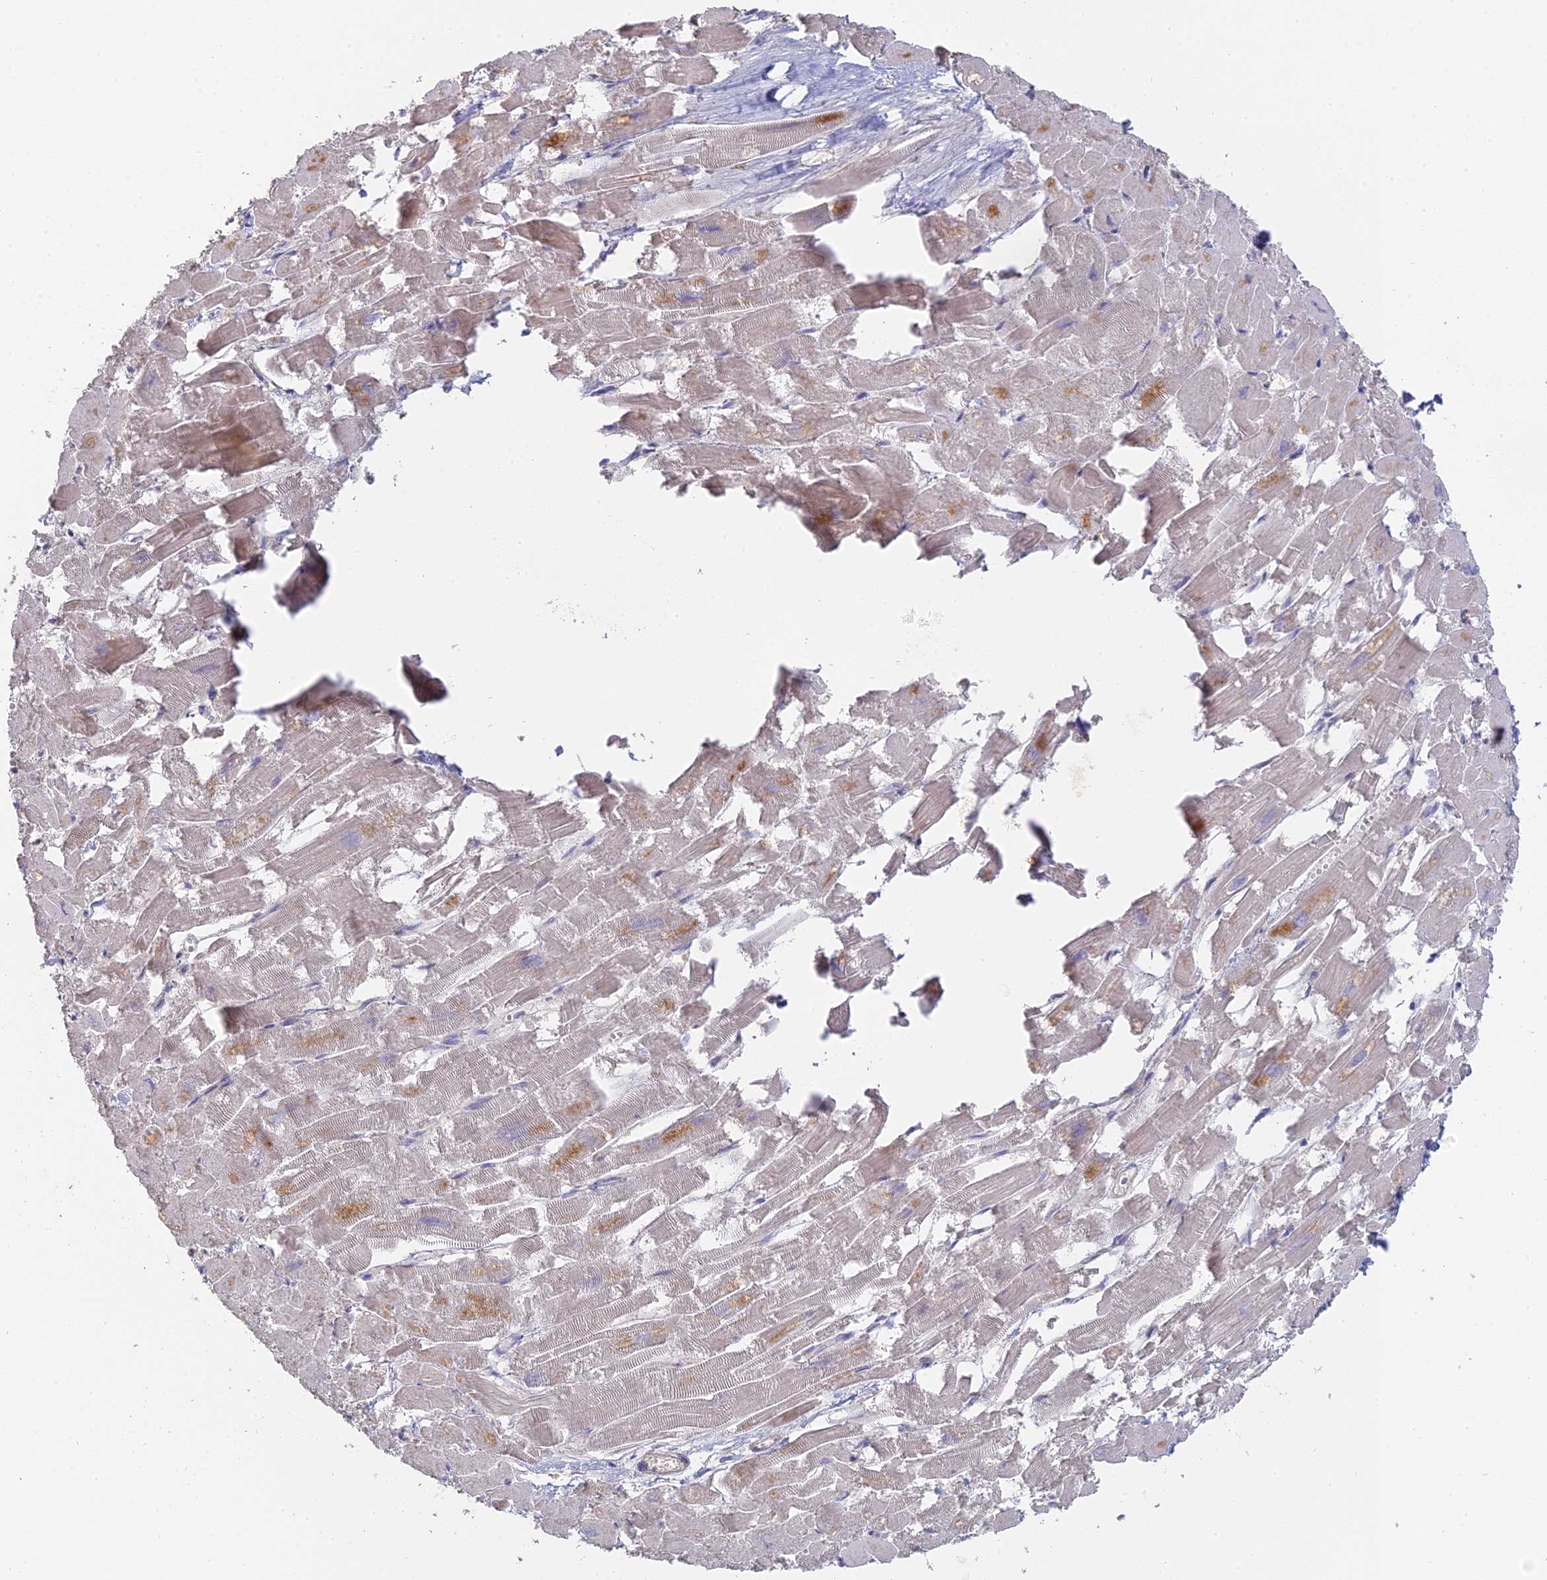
{"staining": {"intensity": "negative", "quantity": "none", "location": "none"}, "tissue": "heart muscle", "cell_type": "Cardiomyocytes", "image_type": "normal", "snomed": [{"axis": "morphology", "description": "Normal tissue, NOS"}, {"axis": "topography", "description": "Heart"}], "caption": "Protein analysis of benign heart muscle exhibits no significant staining in cardiomyocytes.", "gene": "SFT2D2", "patient": {"sex": "male", "age": 54}}